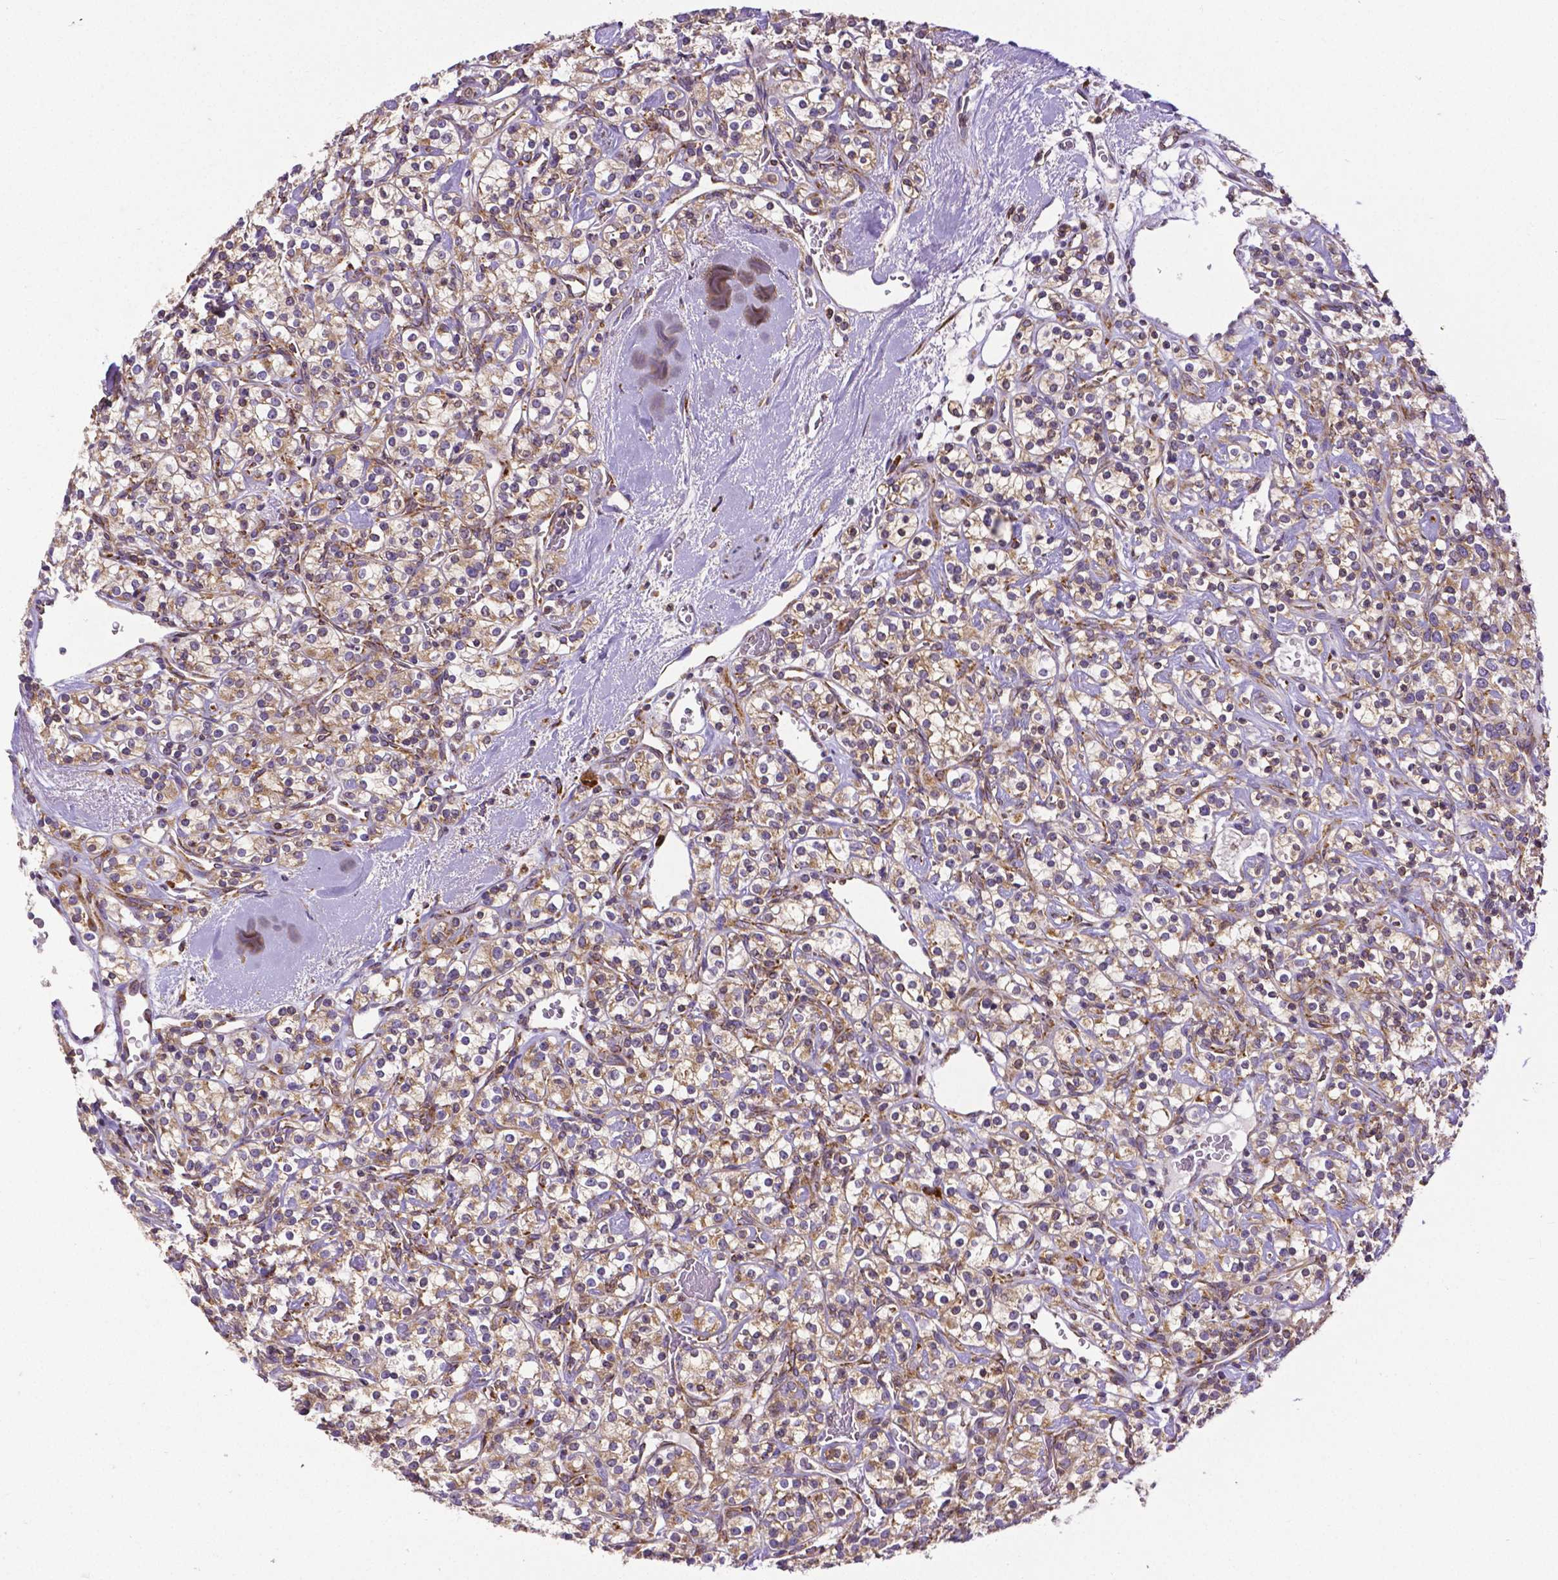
{"staining": {"intensity": "moderate", "quantity": ">75%", "location": "cytoplasmic/membranous"}, "tissue": "renal cancer", "cell_type": "Tumor cells", "image_type": "cancer", "snomed": [{"axis": "morphology", "description": "Adenocarcinoma, NOS"}, {"axis": "topography", "description": "Kidney"}], "caption": "Immunohistochemistry (IHC) micrograph of neoplastic tissue: renal cancer (adenocarcinoma) stained using immunohistochemistry reveals medium levels of moderate protein expression localized specifically in the cytoplasmic/membranous of tumor cells, appearing as a cytoplasmic/membranous brown color.", "gene": "MTDH", "patient": {"sex": "male", "age": 77}}